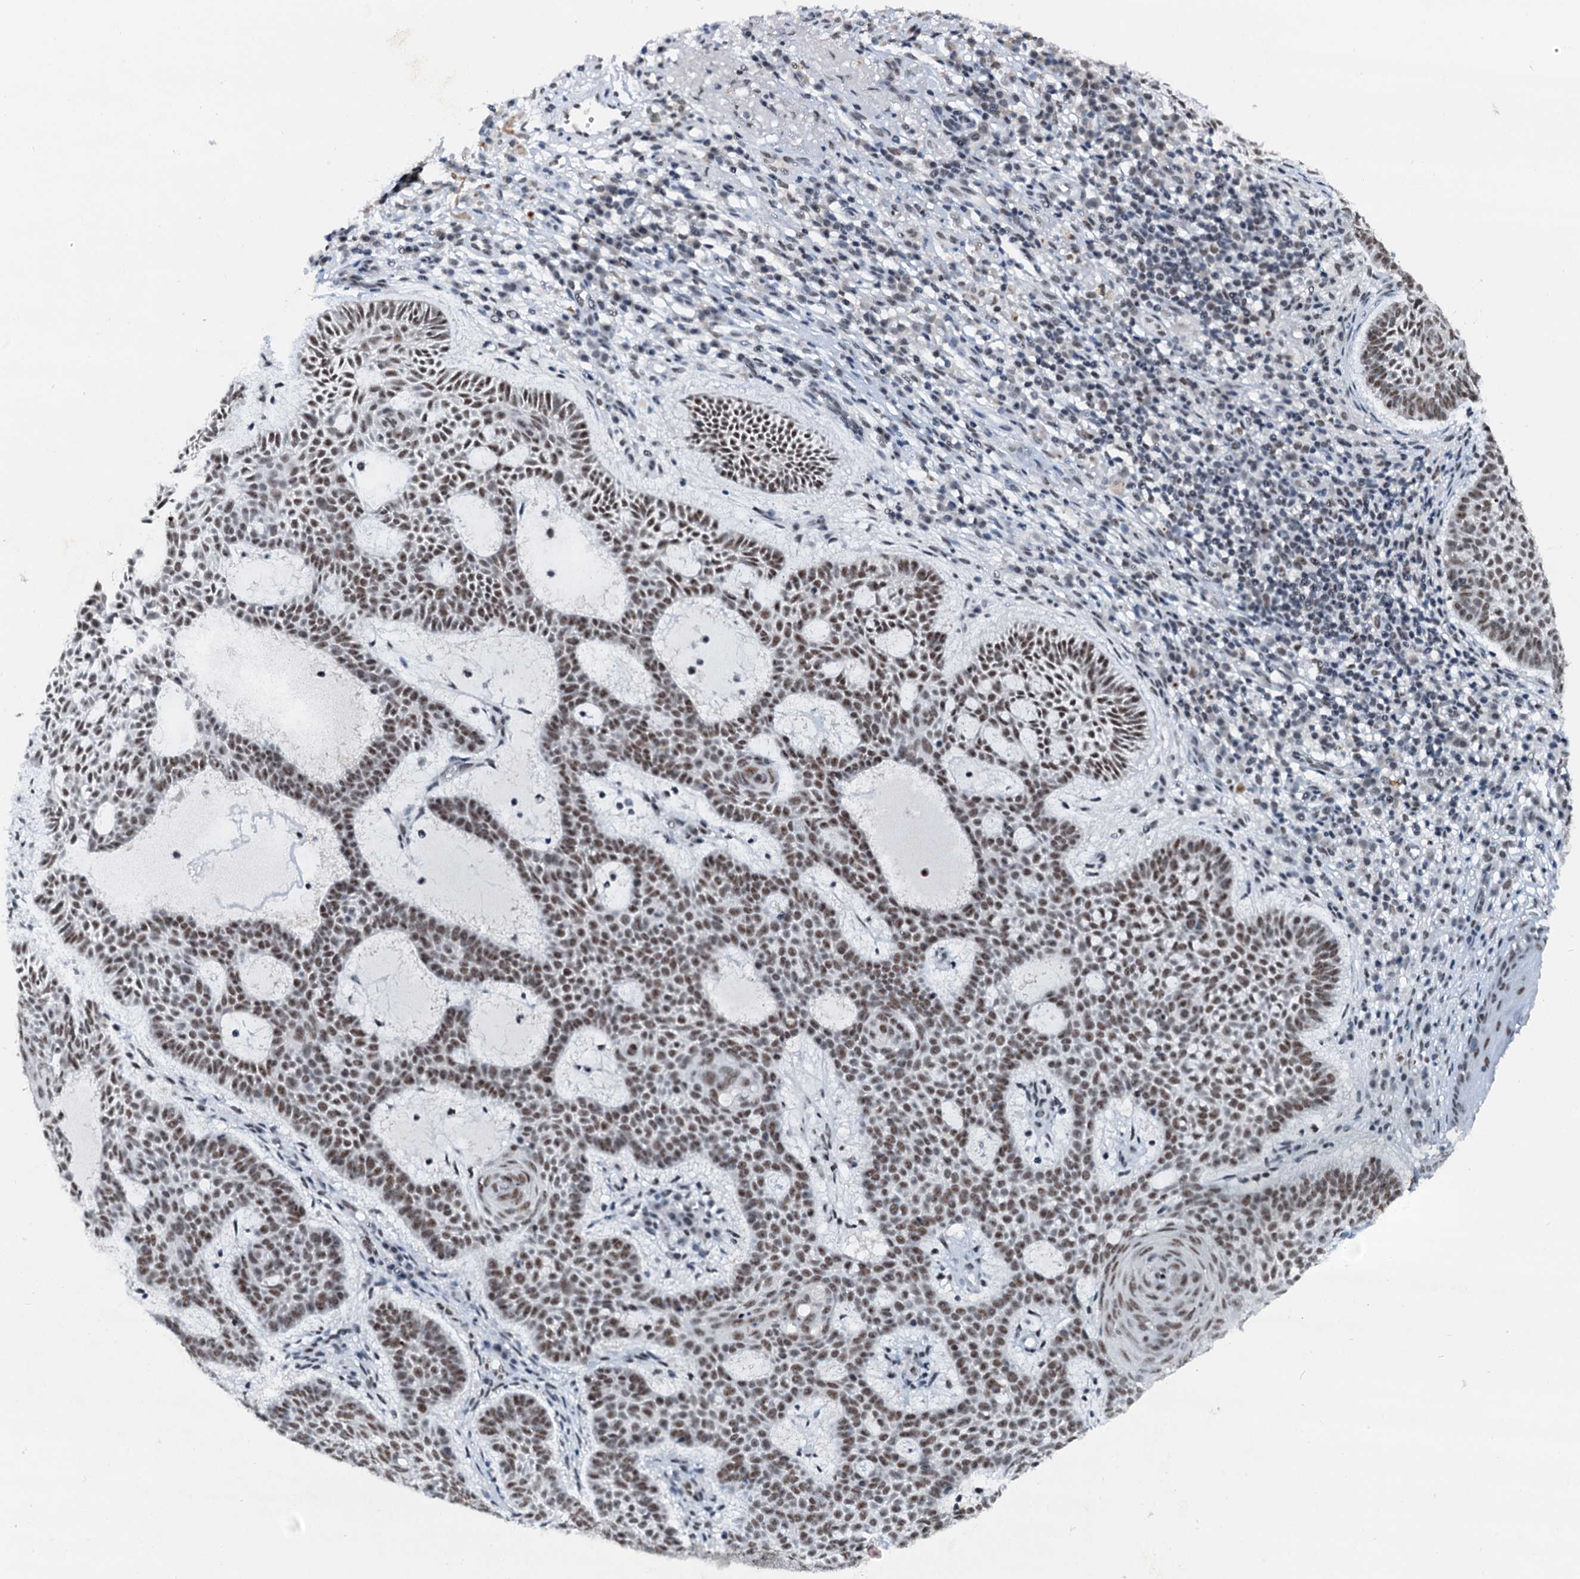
{"staining": {"intensity": "moderate", "quantity": ">75%", "location": "nuclear"}, "tissue": "skin cancer", "cell_type": "Tumor cells", "image_type": "cancer", "snomed": [{"axis": "morphology", "description": "Basal cell carcinoma"}, {"axis": "topography", "description": "Skin"}], "caption": "Skin cancer stained with DAB (3,3'-diaminobenzidine) immunohistochemistry shows medium levels of moderate nuclear staining in approximately >75% of tumor cells.", "gene": "SNRPD1", "patient": {"sex": "male", "age": 85}}